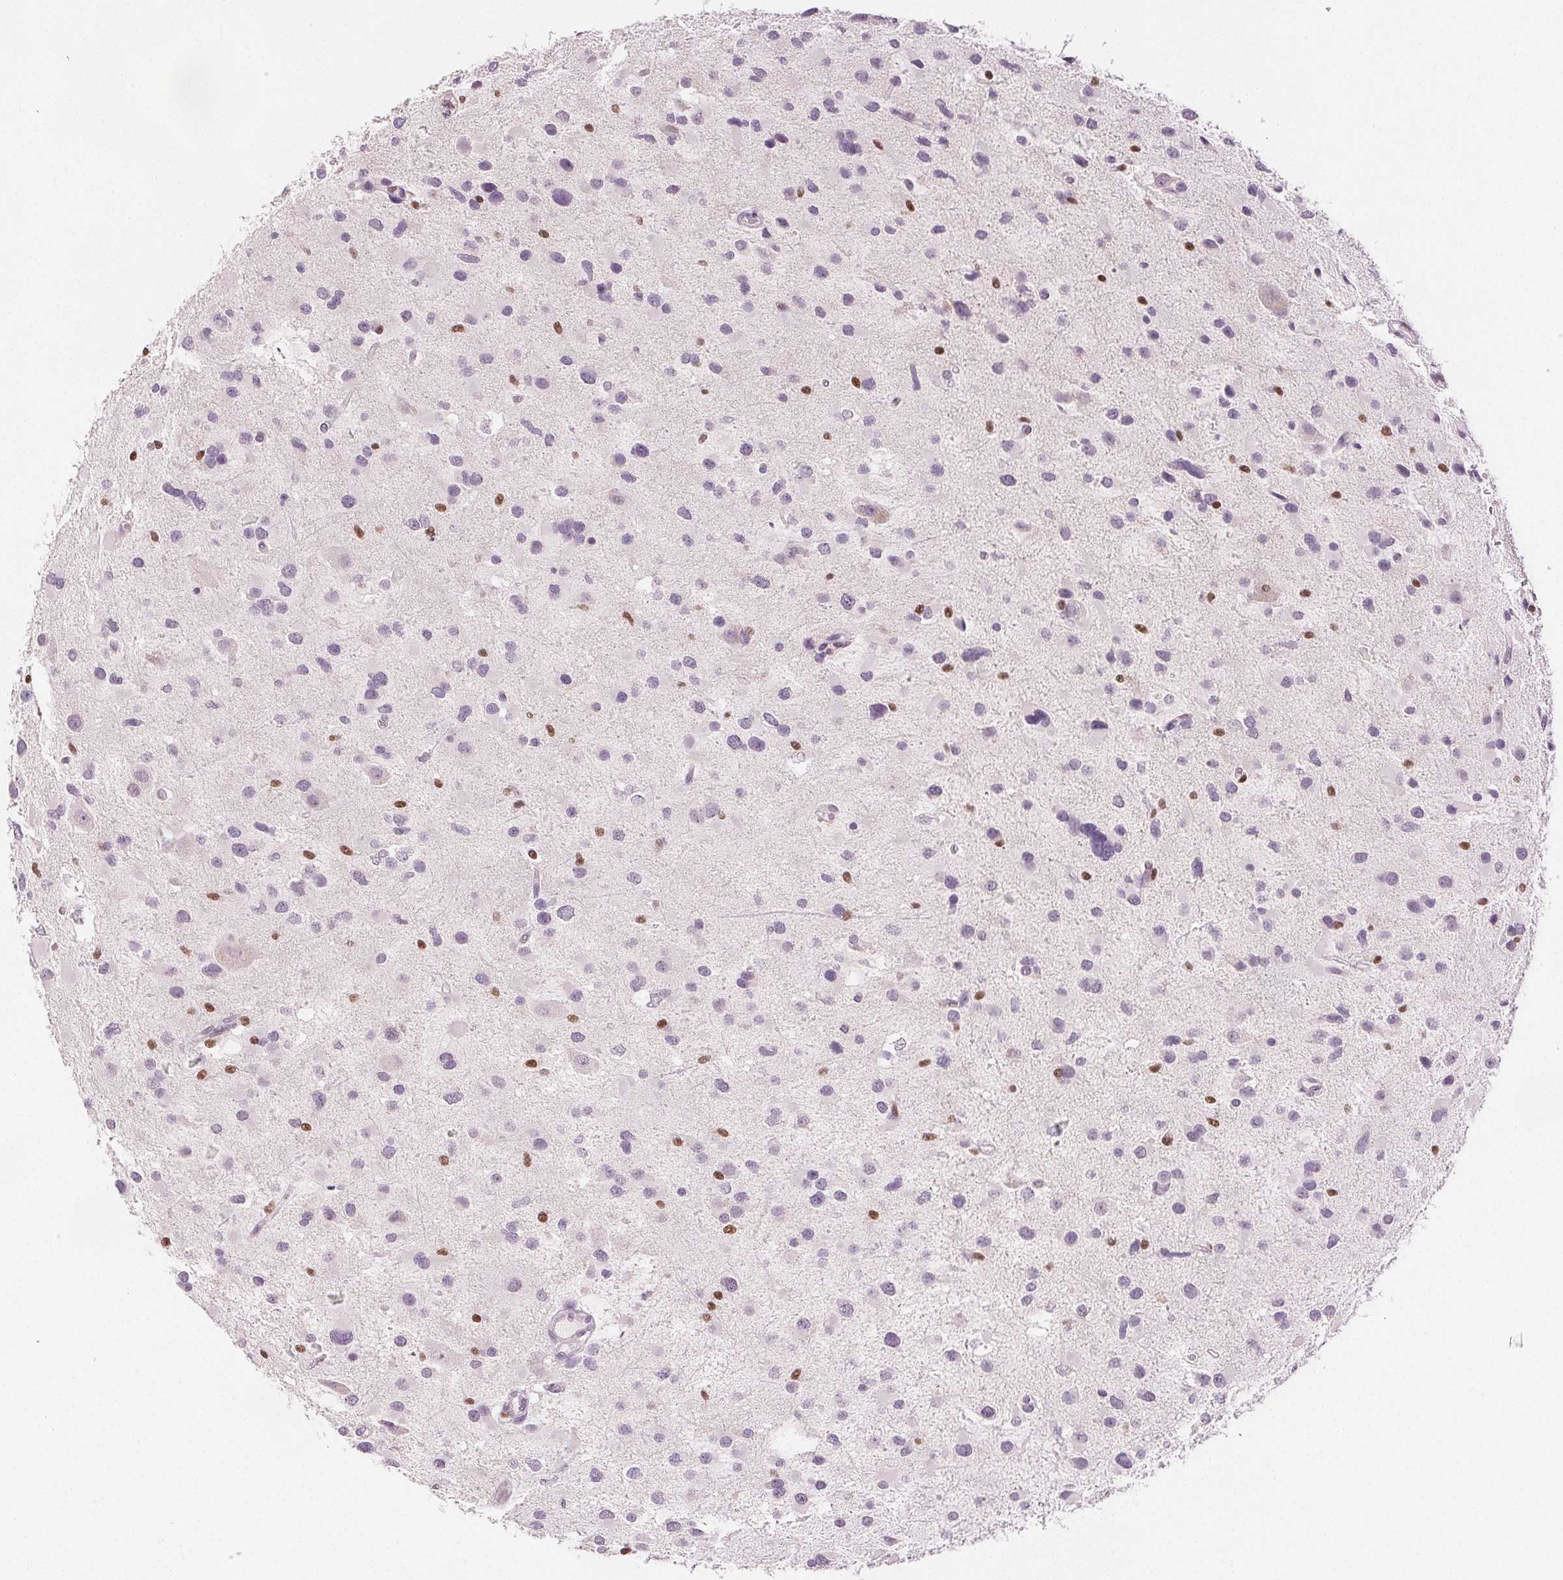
{"staining": {"intensity": "negative", "quantity": "none", "location": "none"}, "tissue": "glioma", "cell_type": "Tumor cells", "image_type": "cancer", "snomed": [{"axis": "morphology", "description": "Glioma, malignant, Low grade"}, {"axis": "topography", "description": "Brain"}], "caption": "Immunohistochemistry (IHC) photomicrograph of human glioma stained for a protein (brown), which shows no positivity in tumor cells.", "gene": "RUNX2", "patient": {"sex": "female", "age": 32}}